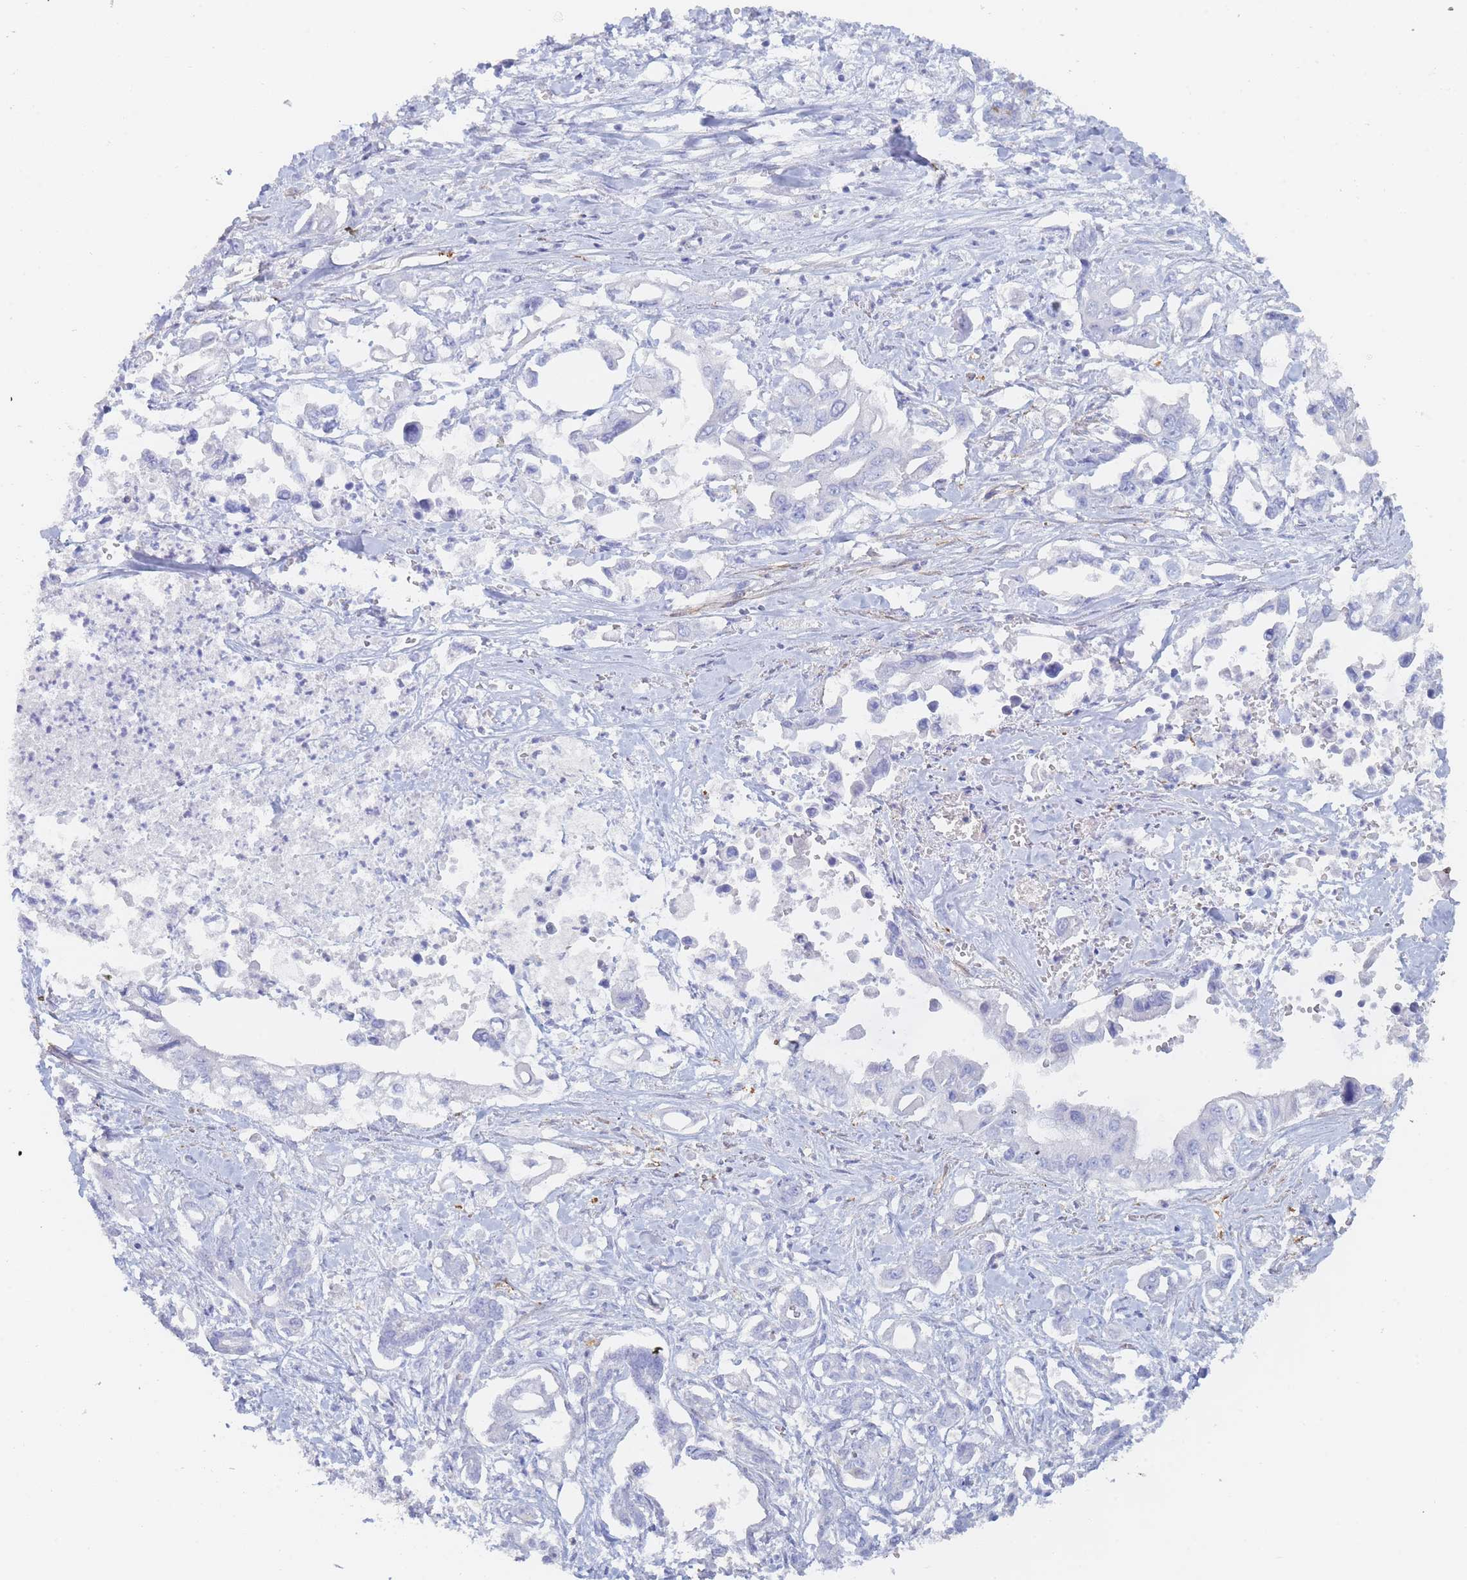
{"staining": {"intensity": "negative", "quantity": "none", "location": "none"}, "tissue": "pancreatic cancer", "cell_type": "Tumor cells", "image_type": "cancer", "snomed": [{"axis": "morphology", "description": "Adenocarcinoma, NOS"}, {"axis": "topography", "description": "Pancreas"}], "caption": "Image shows no protein staining in tumor cells of pancreatic cancer tissue.", "gene": "SLC25A35", "patient": {"sex": "male", "age": 61}}